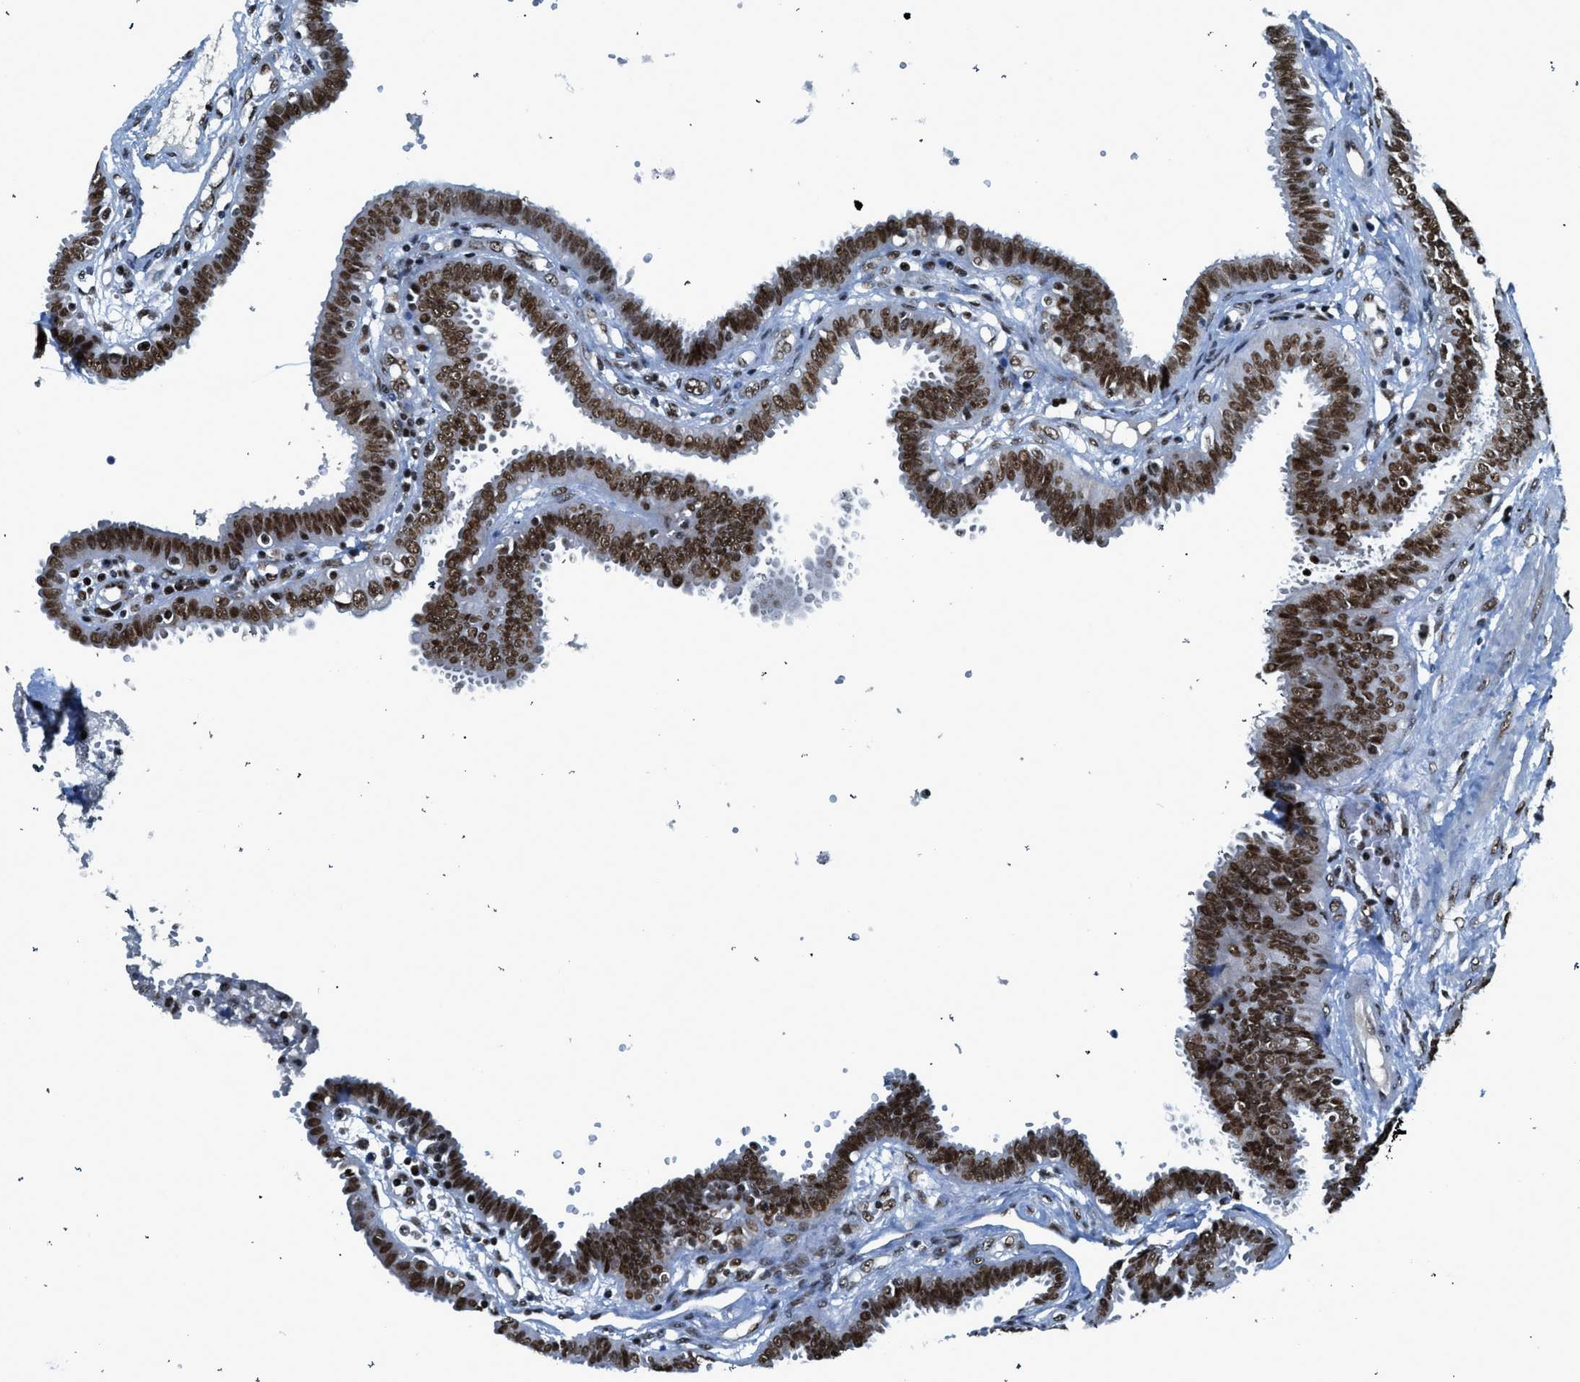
{"staining": {"intensity": "strong", "quantity": ">75%", "location": "nuclear"}, "tissue": "fallopian tube", "cell_type": "Glandular cells", "image_type": "normal", "snomed": [{"axis": "morphology", "description": "Normal tissue, NOS"}, {"axis": "topography", "description": "Fallopian tube"}], "caption": "This histopathology image demonstrates IHC staining of benign human fallopian tube, with high strong nuclear staining in about >75% of glandular cells.", "gene": "RAD51B", "patient": {"sex": "female", "age": 32}}